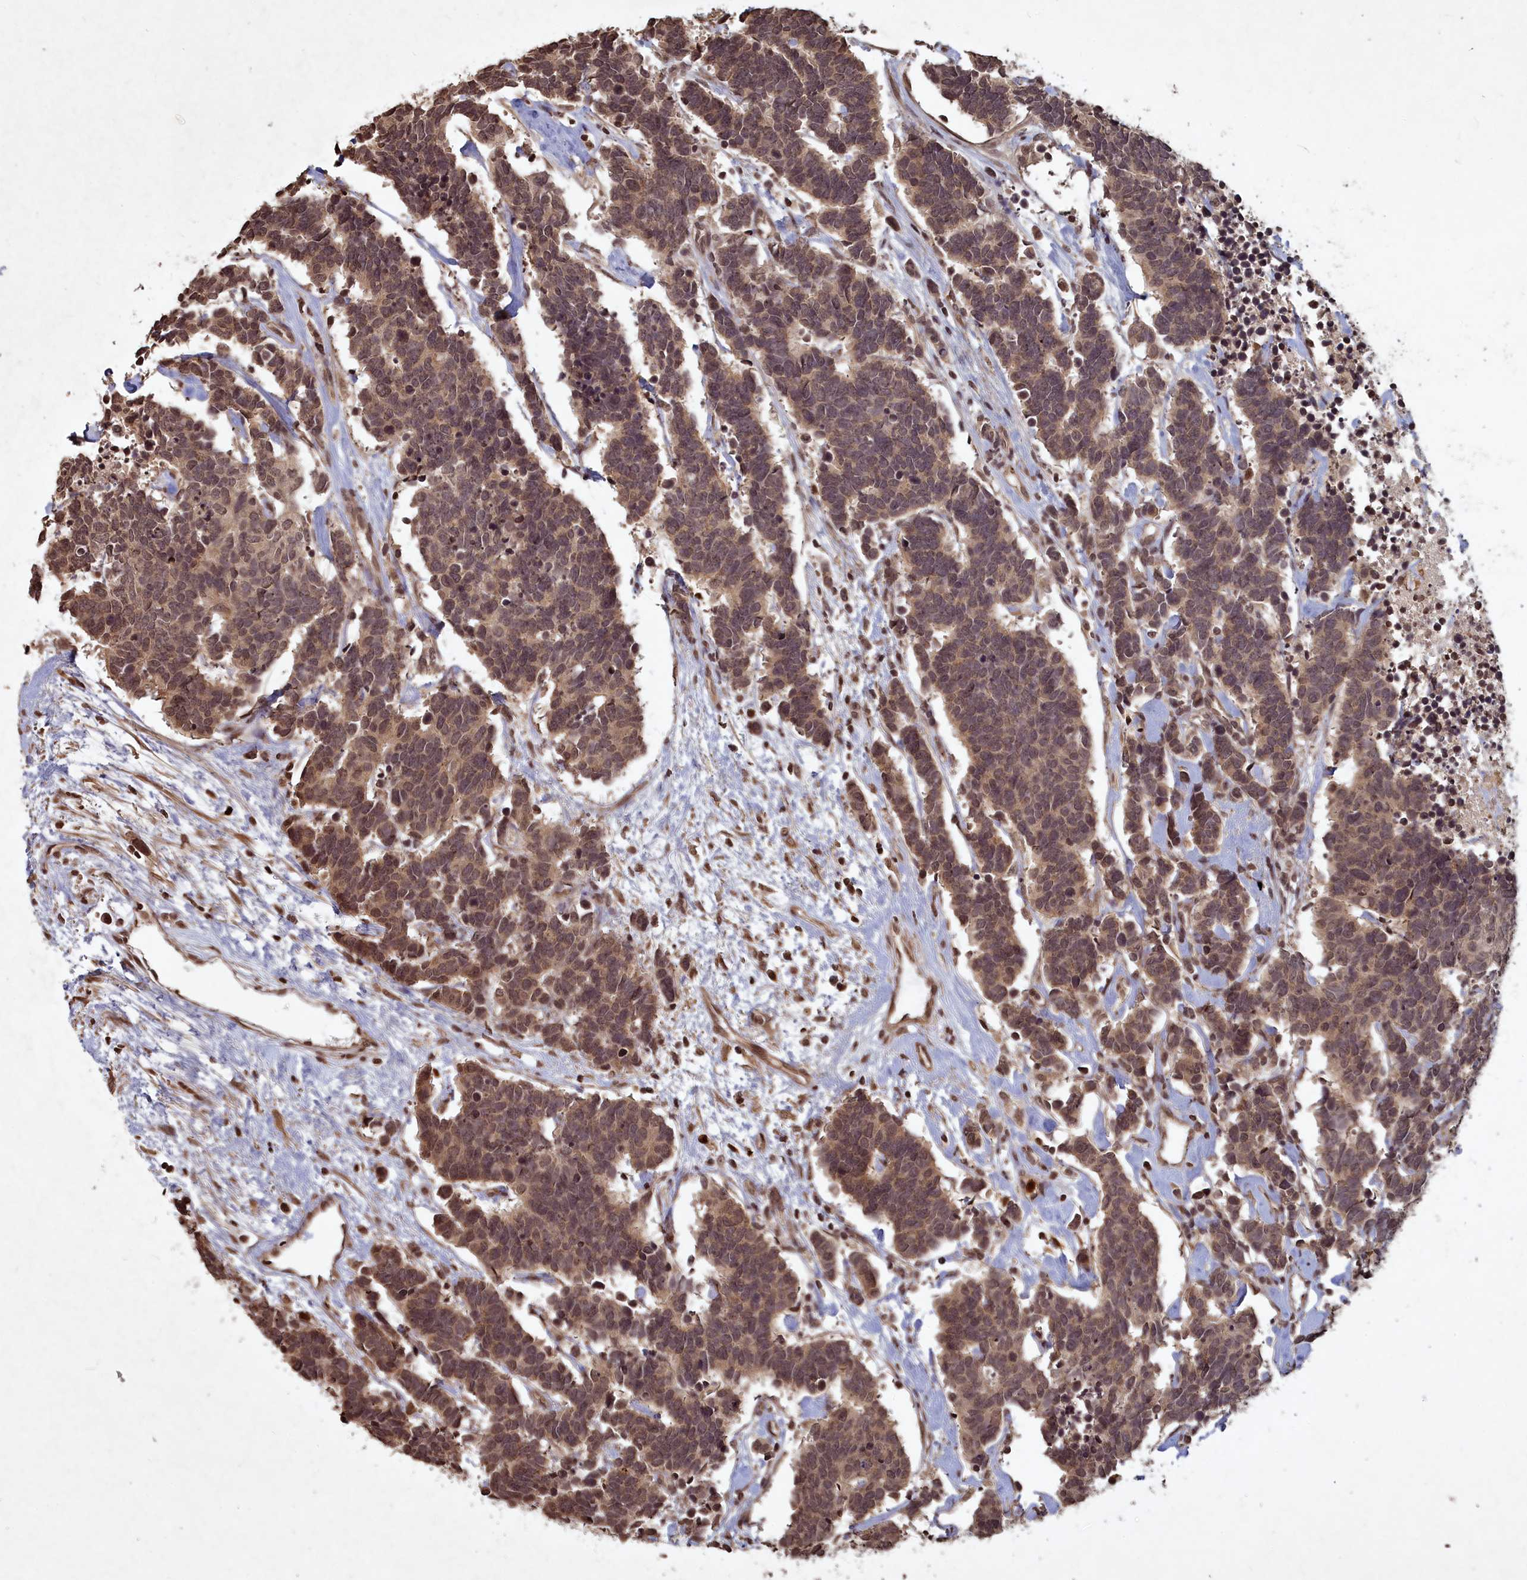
{"staining": {"intensity": "moderate", "quantity": ">75%", "location": "nuclear"}, "tissue": "carcinoid", "cell_type": "Tumor cells", "image_type": "cancer", "snomed": [{"axis": "morphology", "description": "Carcinoma, NOS"}, {"axis": "morphology", "description": "Carcinoid, malignant, NOS"}, {"axis": "topography", "description": "Urinary bladder"}], "caption": "Tumor cells reveal medium levels of moderate nuclear staining in approximately >75% of cells in carcinoma.", "gene": "SRMS", "patient": {"sex": "male", "age": 57}}